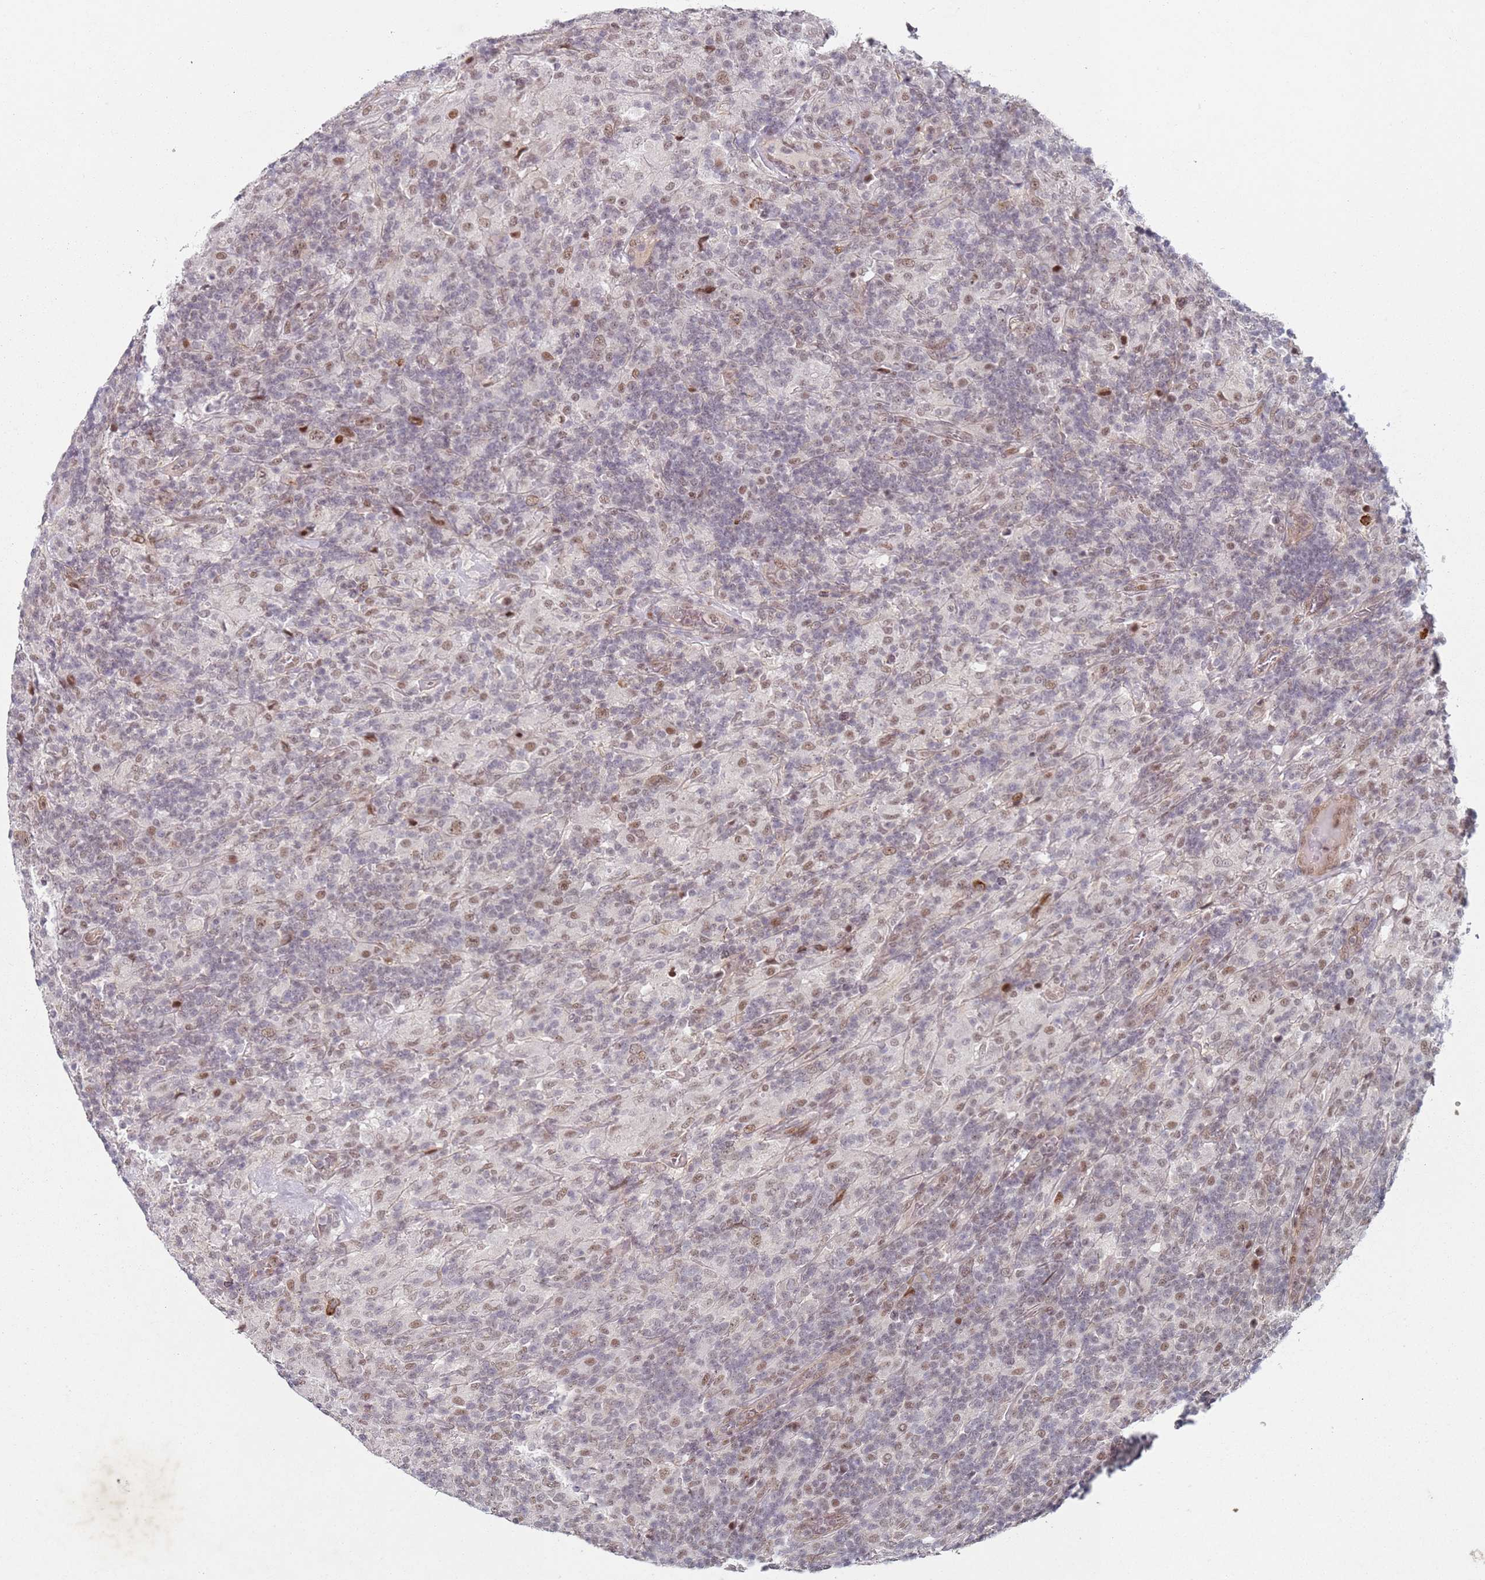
{"staining": {"intensity": "moderate", "quantity": ">75%", "location": "nuclear"}, "tissue": "lymphoma", "cell_type": "Tumor cells", "image_type": "cancer", "snomed": [{"axis": "morphology", "description": "Hodgkin's disease, NOS"}, {"axis": "topography", "description": "Lymph node"}], "caption": "There is medium levels of moderate nuclear positivity in tumor cells of Hodgkin's disease, as demonstrated by immunohistochemical staining (brown color).", "gene": "ATF6B", "patient": {"sex": "male", "age": 70}}